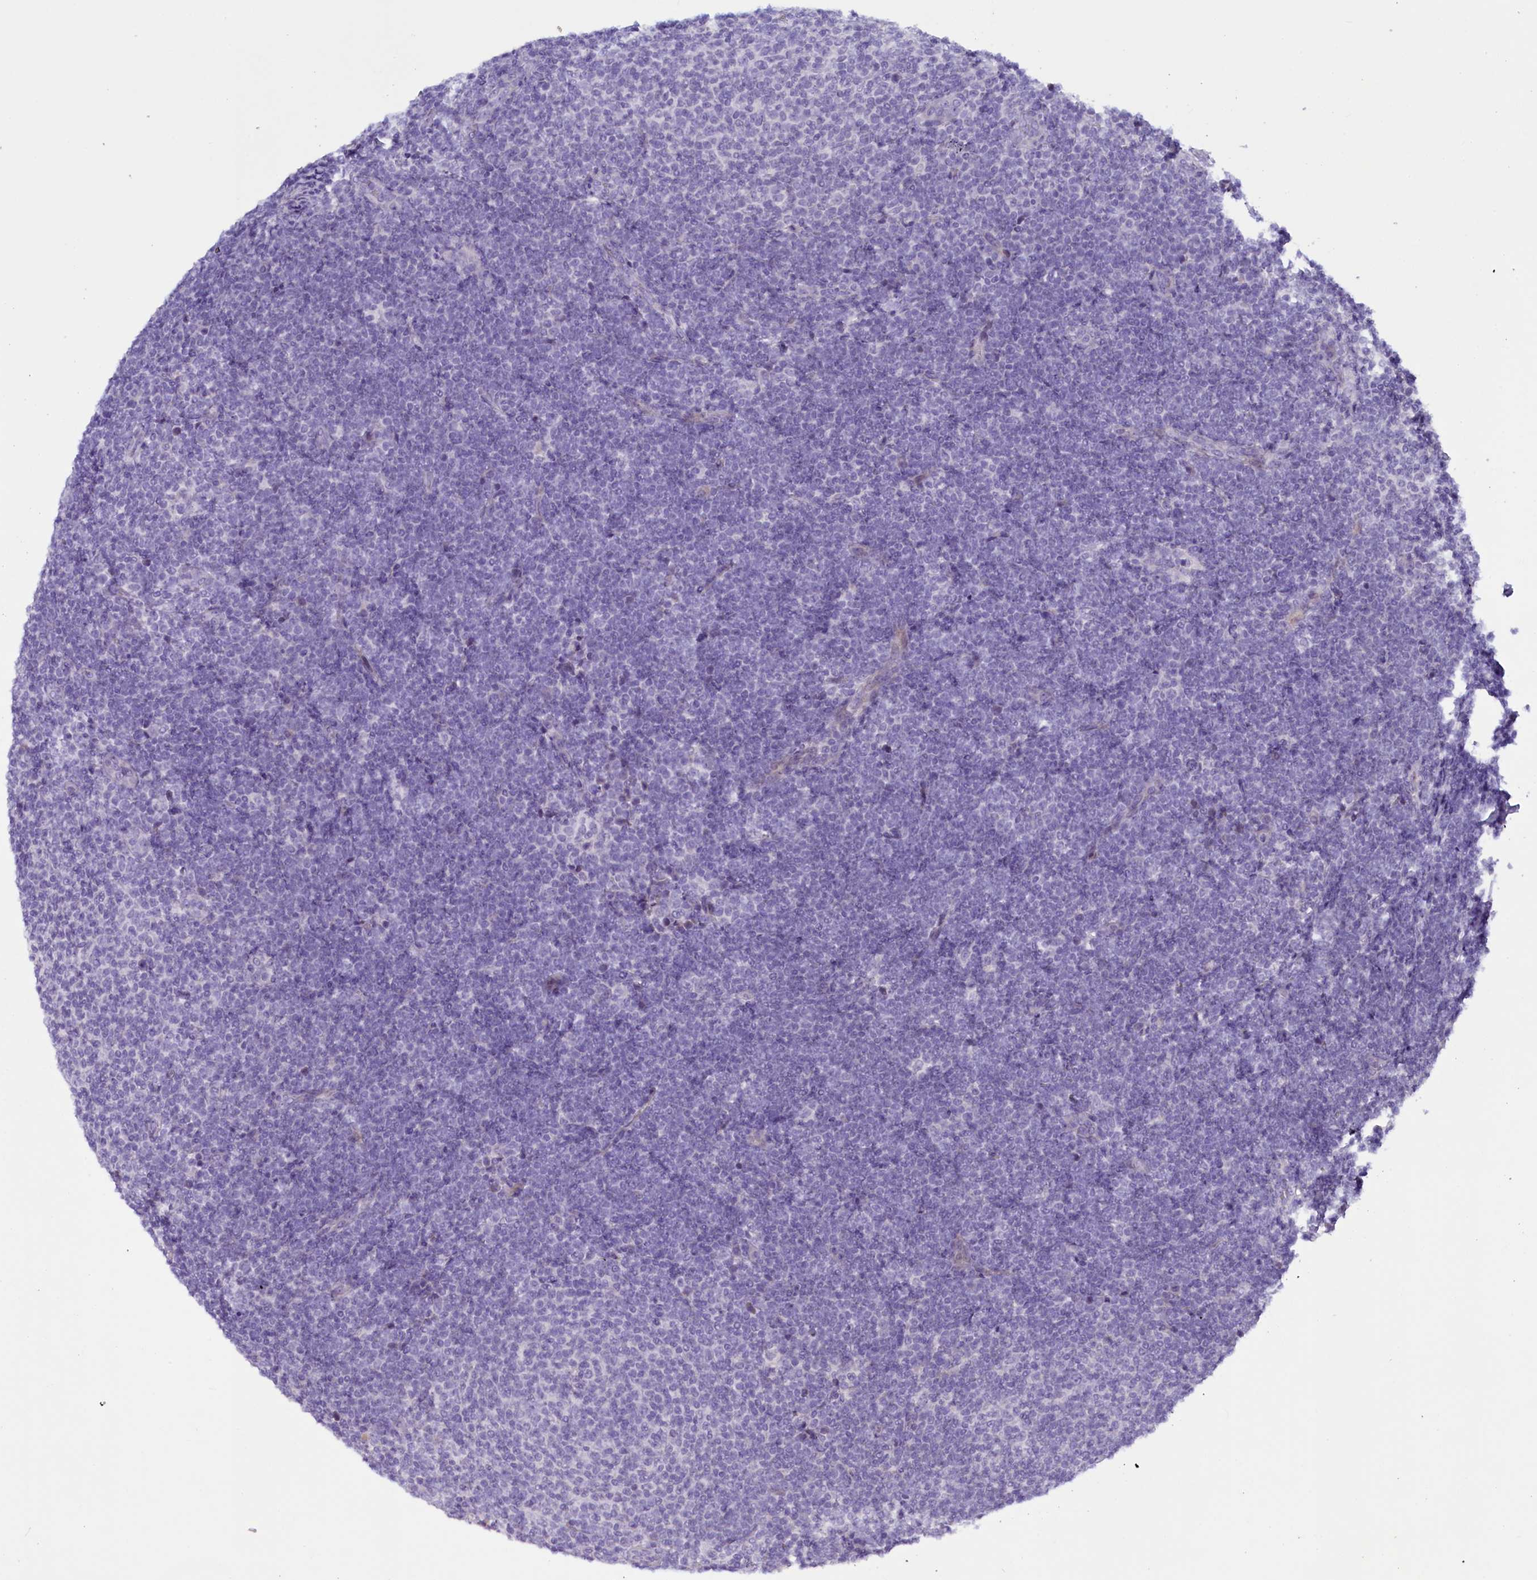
{"staining": {"intensity": "negative", "quantity": "none", "location": "none"}, "tissue": "lymphoma", "cell_type": "Tumor cells", "image_type": "cancer", "snomed": [{"axis": "morphology", "description": "Malignant lymphoma, non-Hodgkin's type, Low grade"}, {"axis": "topography", "description": "Lymph node"}], "caption": "This is a image of immunohistochemistry staining of lymphoma, which shows no expression in tumor cells.", "gene": "RTTN", "patient": {"sex": "male", "age": 66}}